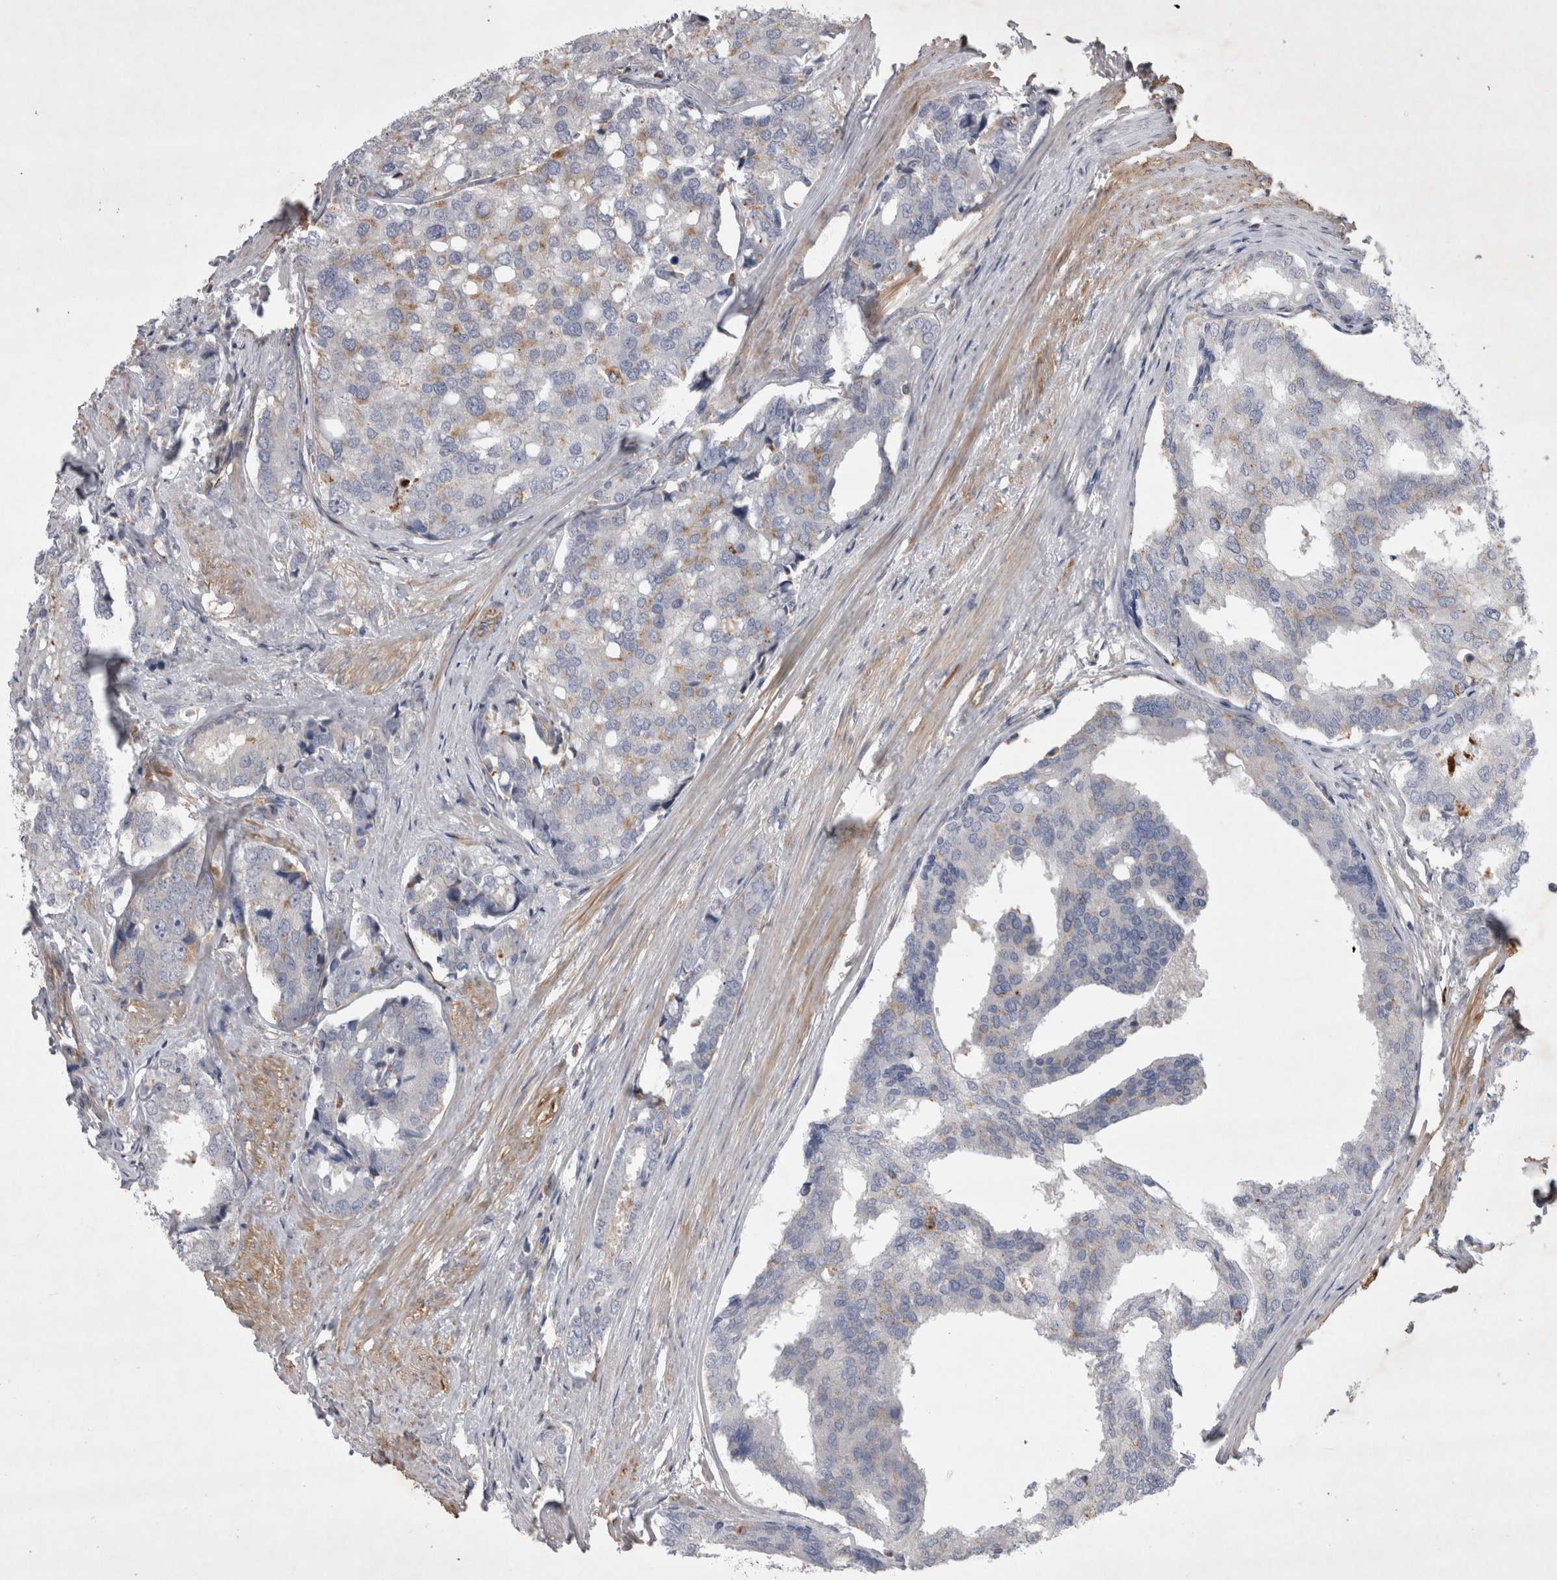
{"staining": {"intensity": "weak", "quantity": "<25%", "location": "cytoplasmic/membranous"}, "tissue": "prostate cancer", "cell_type": "Tumor cells", "image_type": "cancer", "snomed": [{"axis": "morphology", "description": "Adenocarcinoma, High grade"}, {"axis": "topography", "description": "Prostate"}], "caption": "High magnification brightfield microscopy of prostate high-grade adenocarcinoma stained with DAB (3,3'-diaminobenzidine) (brown) and counterstained with hematoxylin (blue): tumor cells show no significant staining.", "gene": "STRADB", "patient": {"sex": "male", "age": 50}}